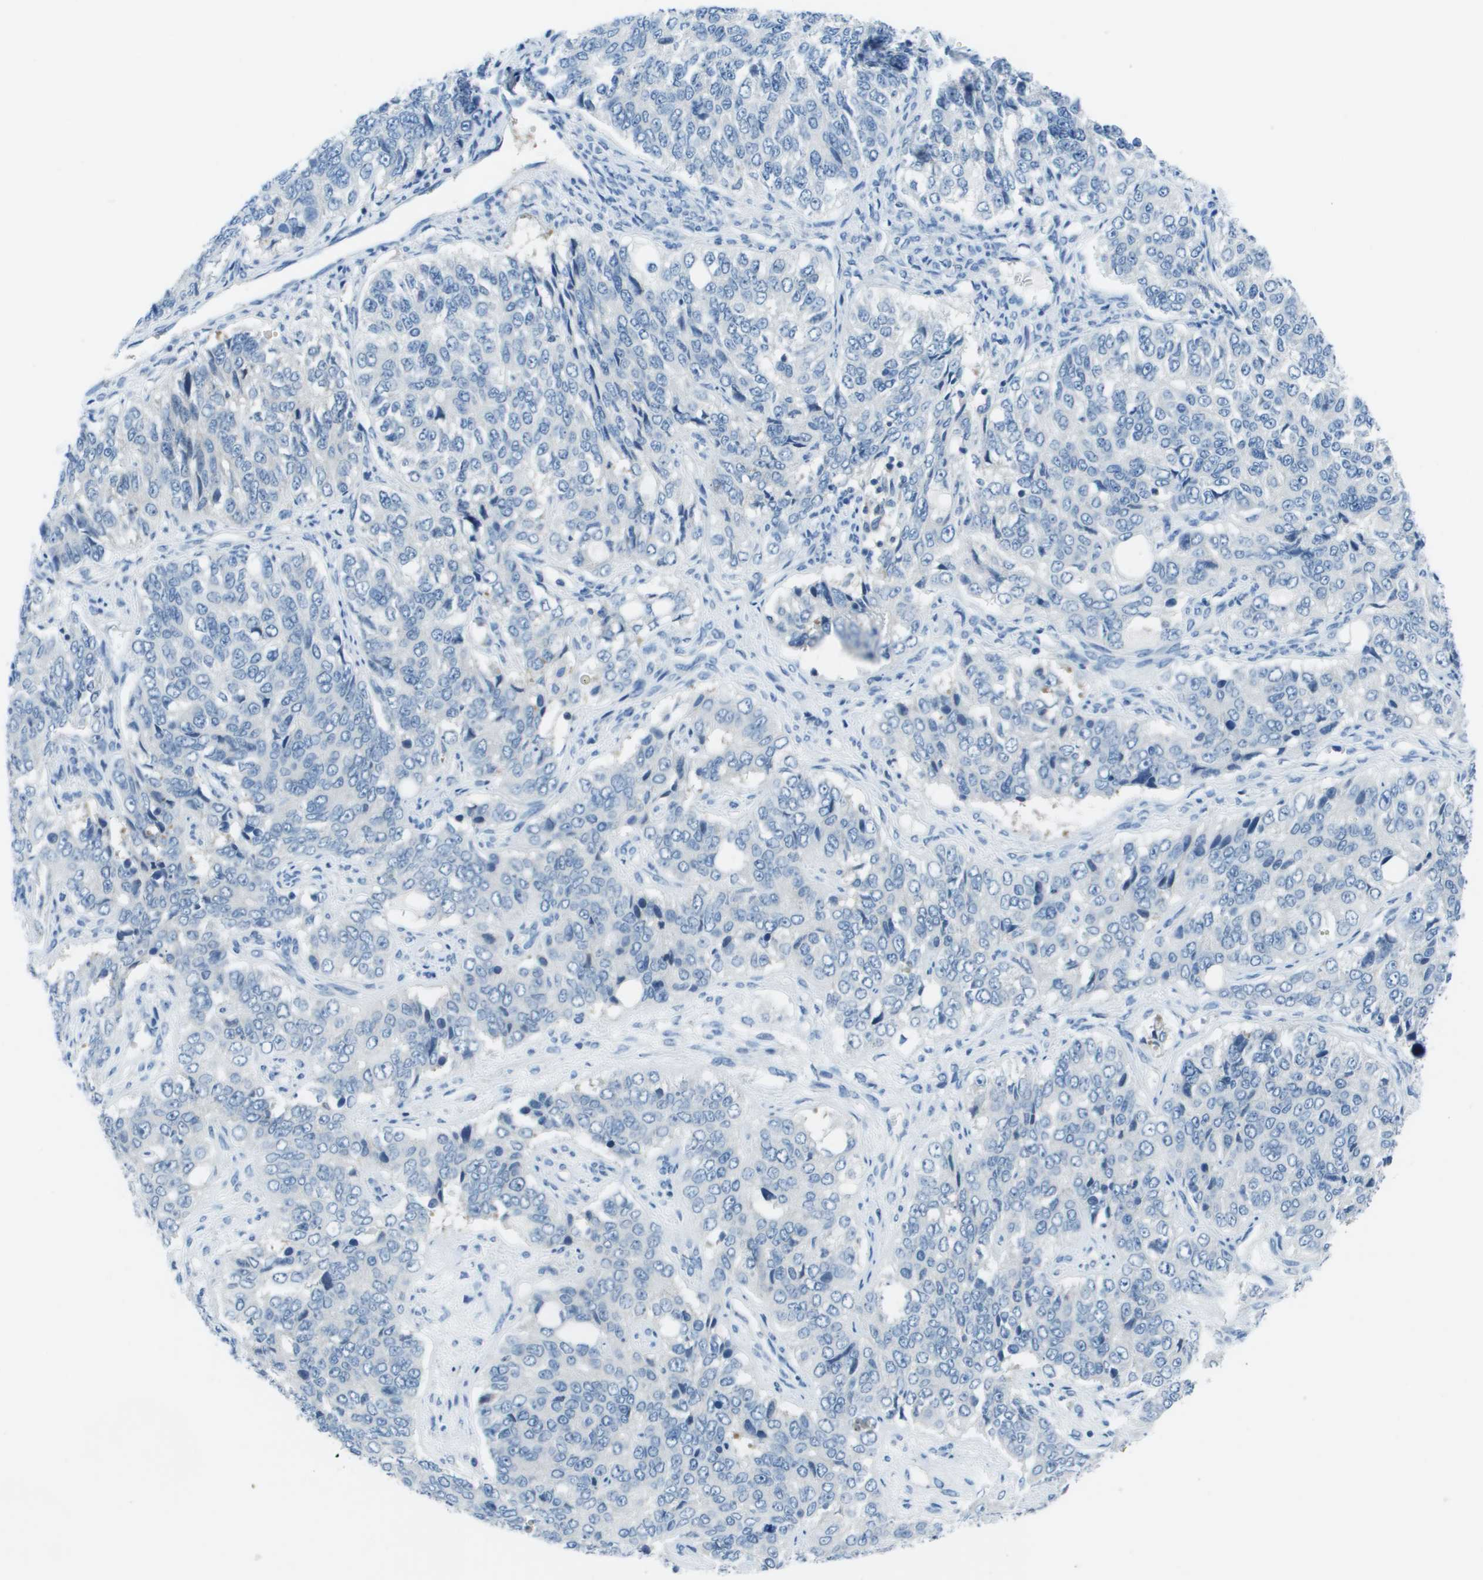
{"staining": {"intensity": "negative", "quantity": "none", "location": "none"}, "tissue": "ovarian cancer", "cell_type": "Tumor cells", "image_type": "cancer", "snomed": [{"axis": "morphology", "description": "Carcinoma, endometroid"}, {"axis": "topography", "description": "Ovary"}], "caption": "This image is of endometroid carcinoma (ovarian) stained with immunohistochemistry (IHC) to label a protein in brown with the nuclei are counter-stained blue. There is no expression in tumor cells.", "gene": "STIP1", "patient": {"sex": "female", "age": 51}}